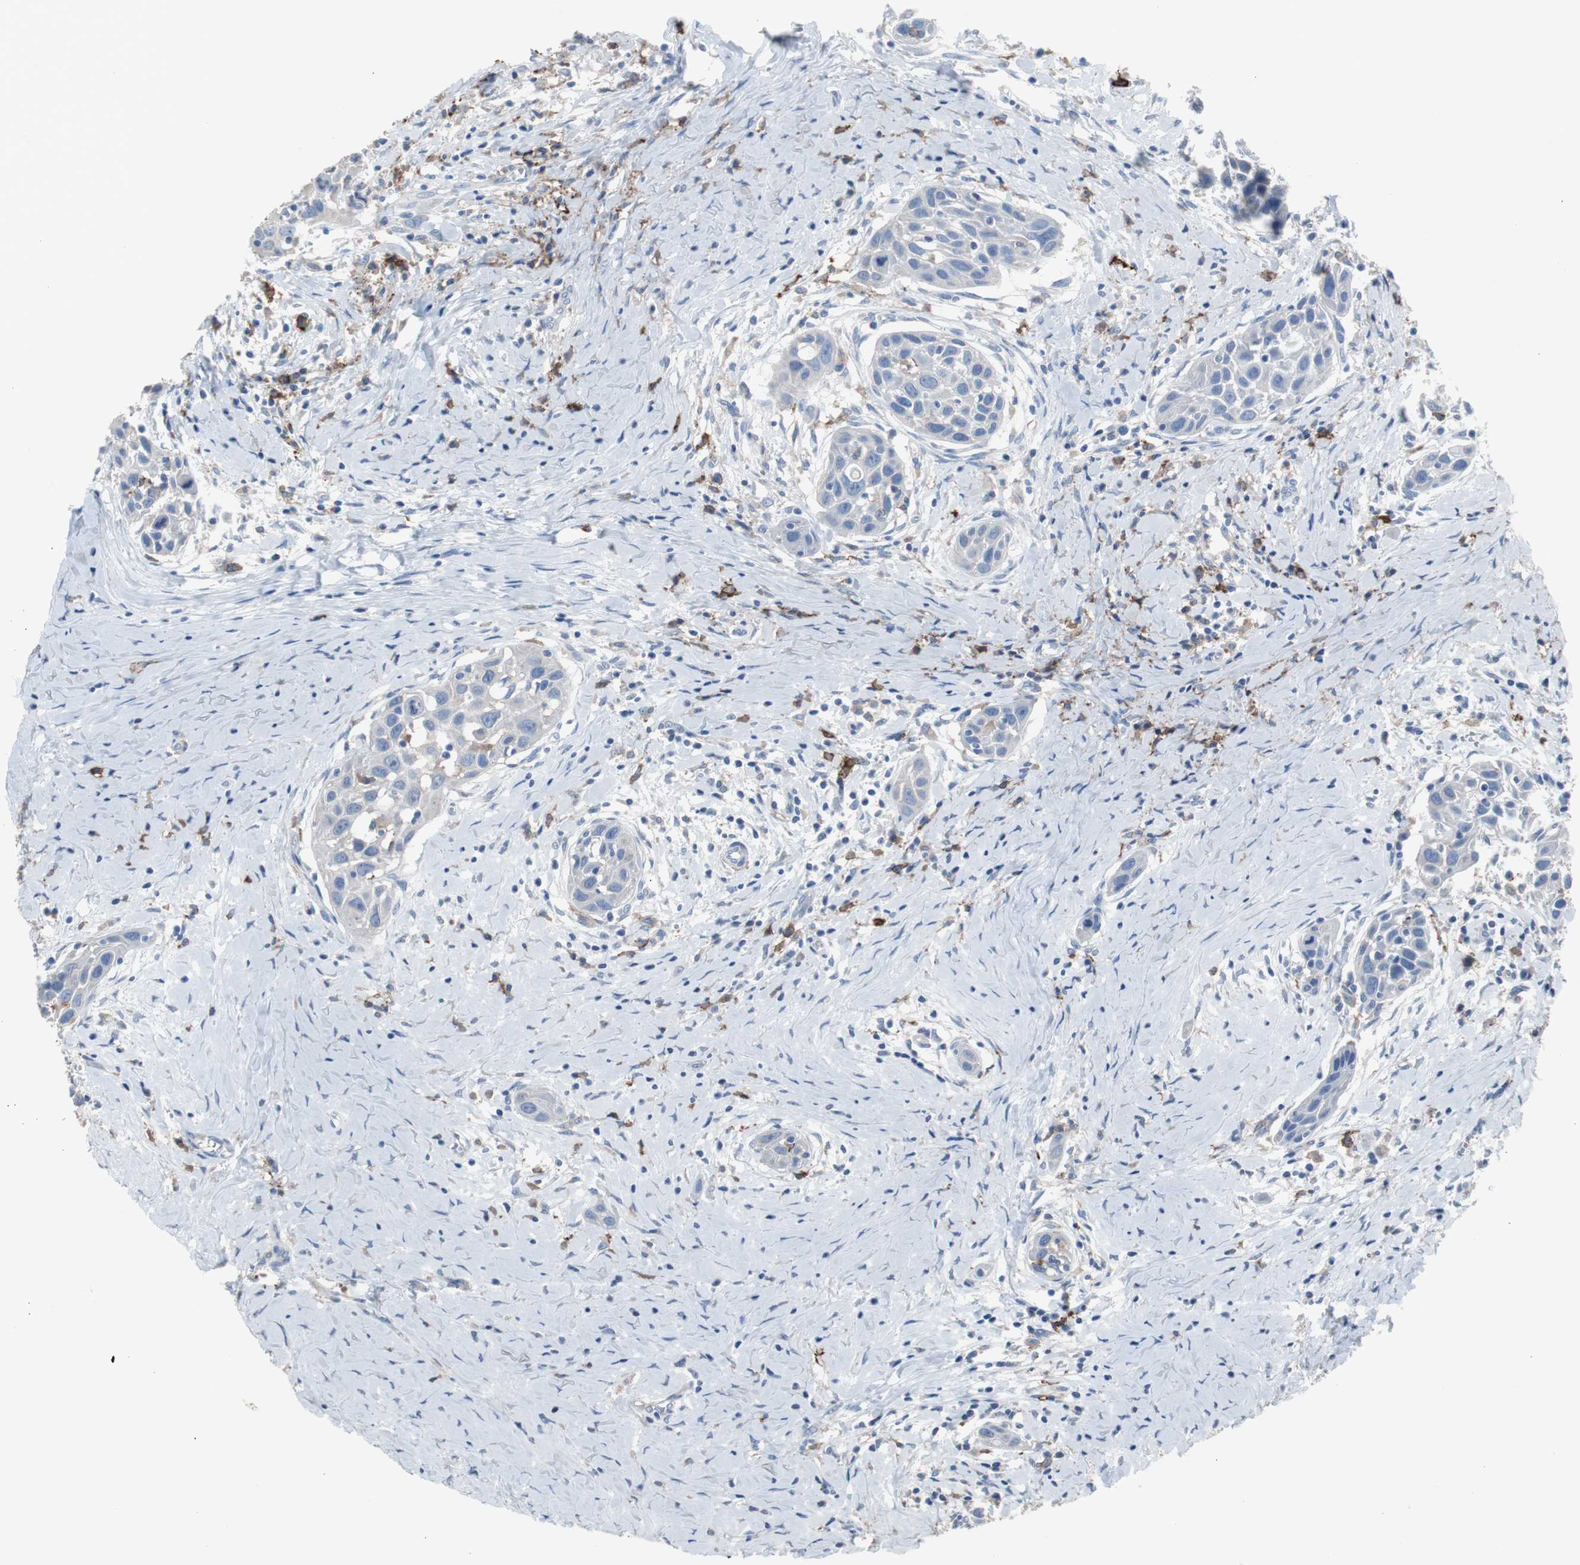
{"staining": {"intensity": "negative", "quantity": "none", "location": "none"}, "tissue": "head and neck cancer", "cell_type": "Tumor cells", "image_type": "cancer", "snomed": [{"axis": "morphology", "description": "Squamous cell carcinoma, NOS"}, {"axis": "topography", "description": "Oral tissue"}, {"axis": "topography", "description": "Head-Neck"}], "caption": "Protein analysis of head and neck cancer reveals no significant positivity in tumor cells.", "gene": "FCGR2B", "patient": {"sex": "female", "age": 50}}